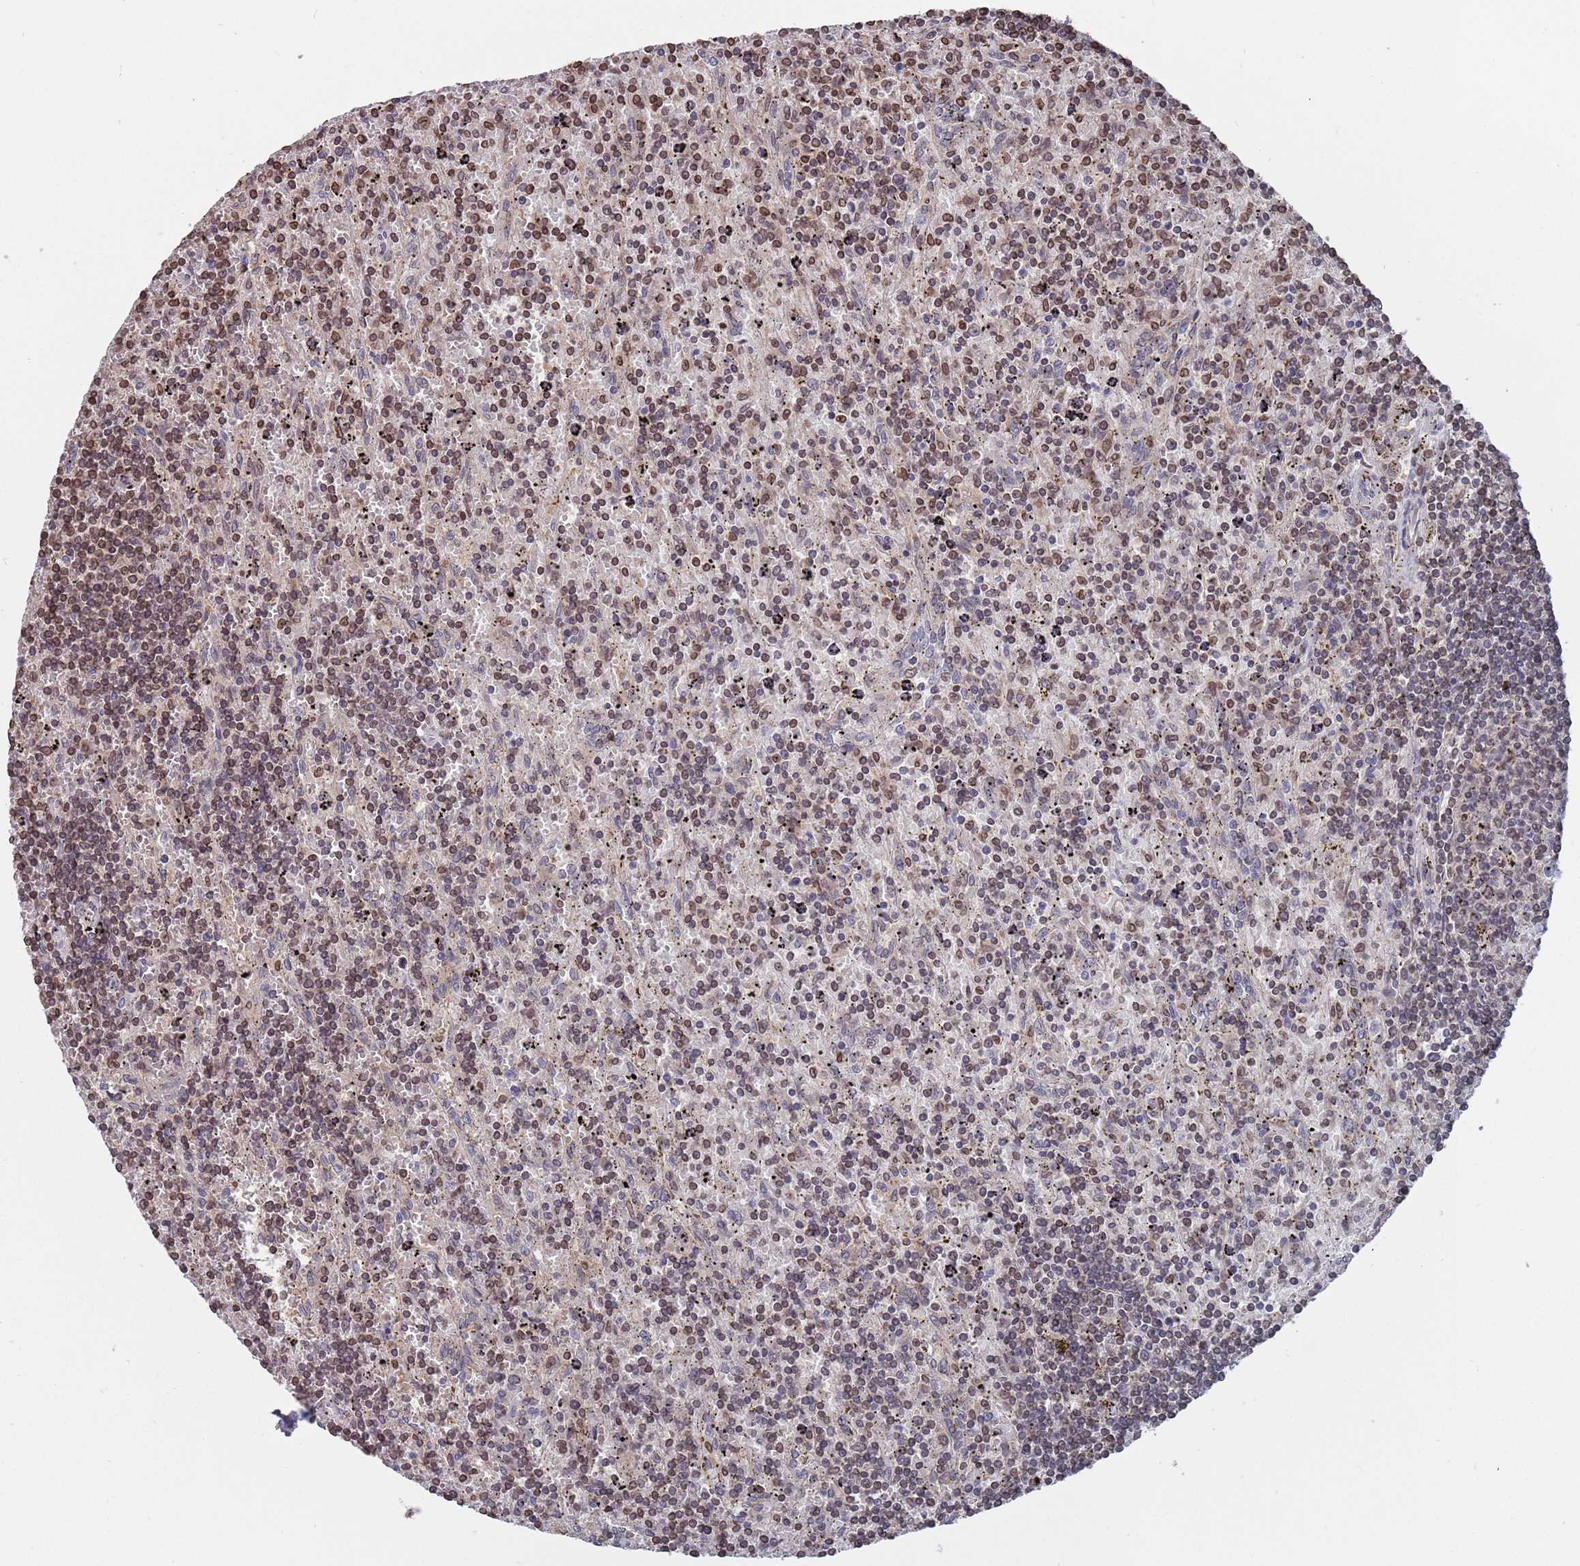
{"staining": {"intensity": "moderate", "quantity": "25%-75%", "location": "nuclear"}, "tissue": "lymphoma", "cell_type": "Tumor cells", "image_type": "cancer", "snomed": [{"axis": "morphology", "description": "Malignant lymphoma, non-Hodgkin's type, Low grade"}, {"axis": "topography", "description": "Spleen"}], "caption": "Human malignant lymphoma, non-Hodgkin's type (low-grade) stained with a protein marker displays moderate staining in tumor cells.", "gene": "SDHAF3", "patient": {"sex": "male", "age": 76}}